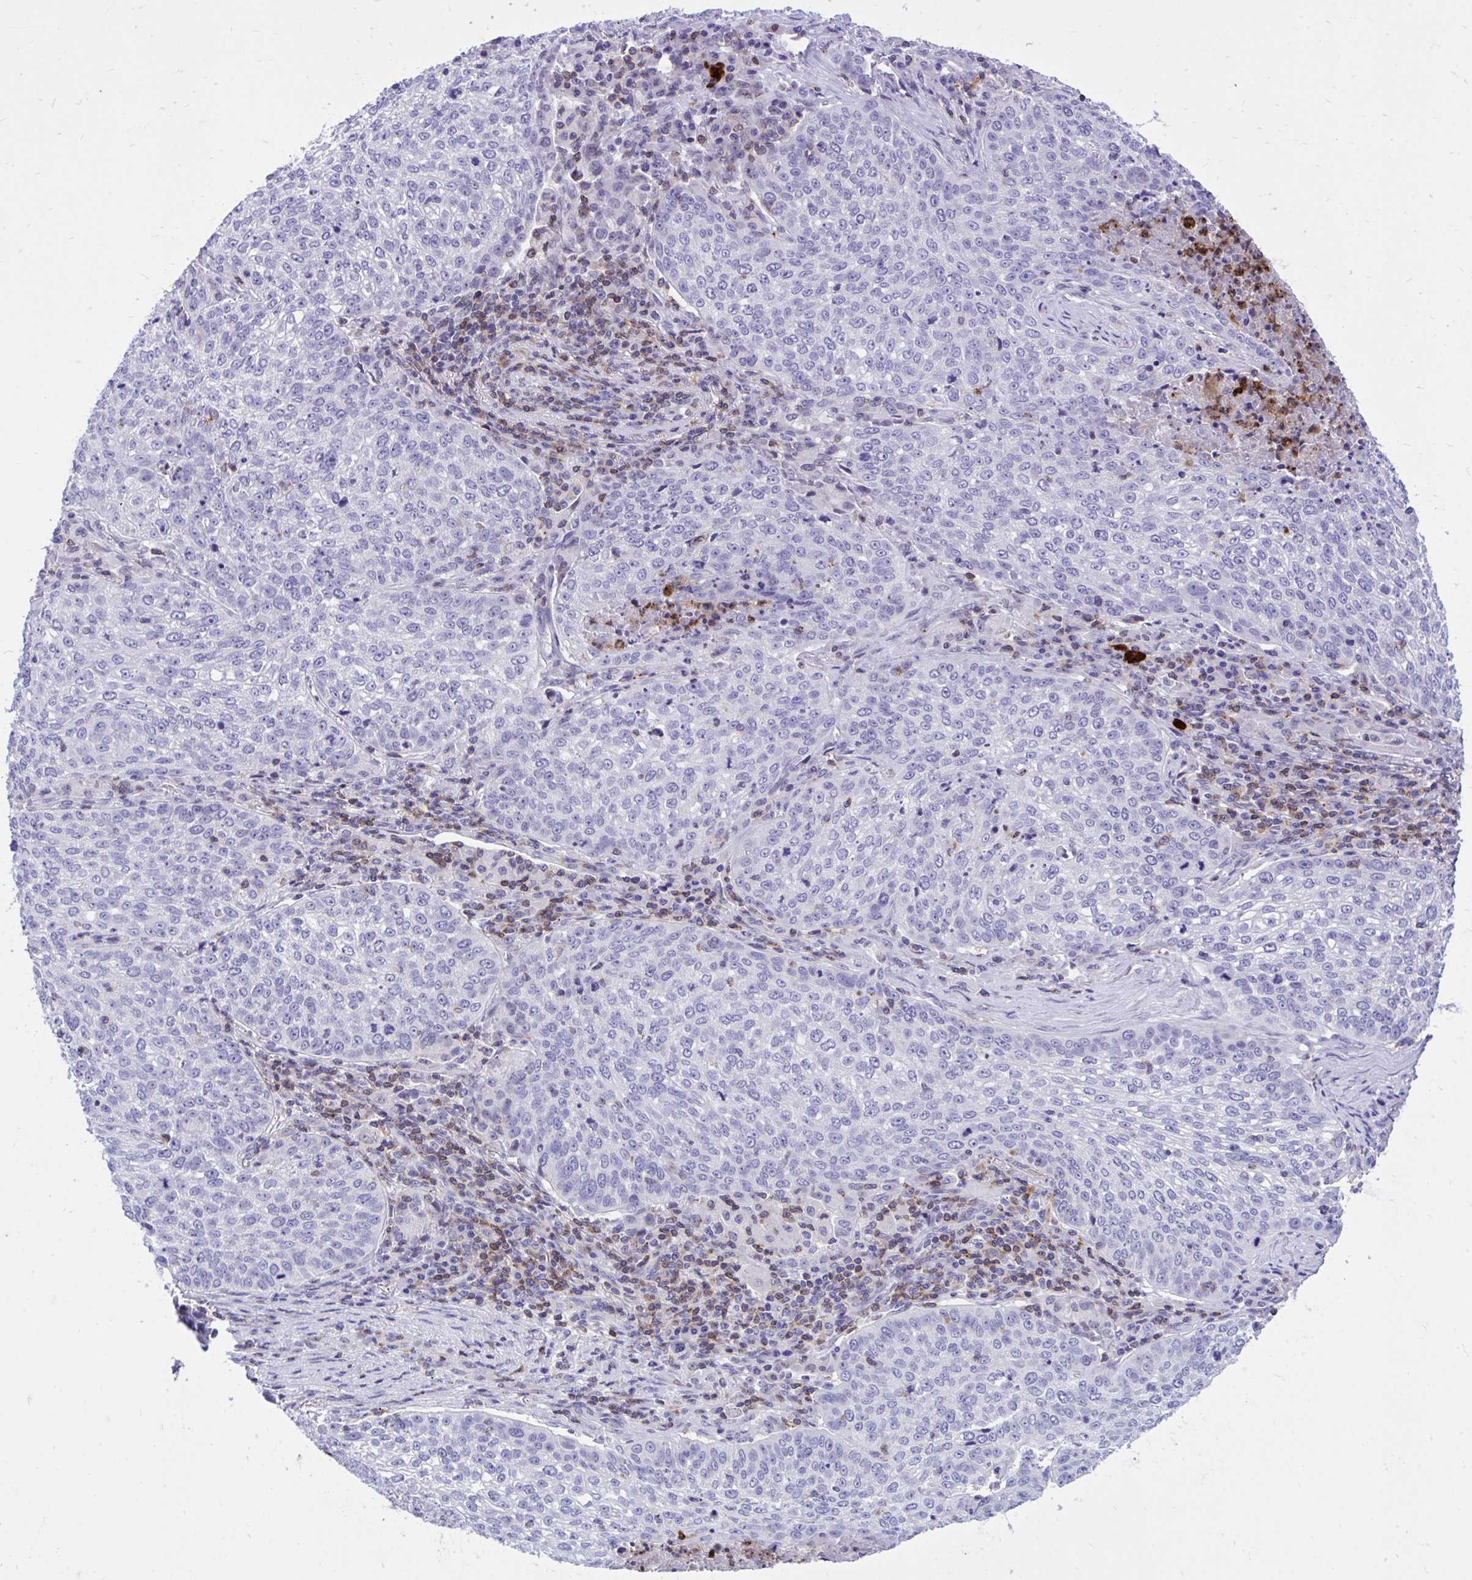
{"staining": {"intensity": "negative", "quantity": "none", "location": "none"}, "tissue": "lung cancer", "cell_type": "Tumor cells", "image_type": "cancer", "snomed": [{"axis": "morphology", "description": "Squamous cell carcinoma, NOS"}, {"axis": "topography", "description": "Lung"}], "caption": "There is no significant positivity in tumor cells of squamous cell carcinoma (lung).", "gene": "CXCL8", "patient": {"sex": "male", "age": 63}}